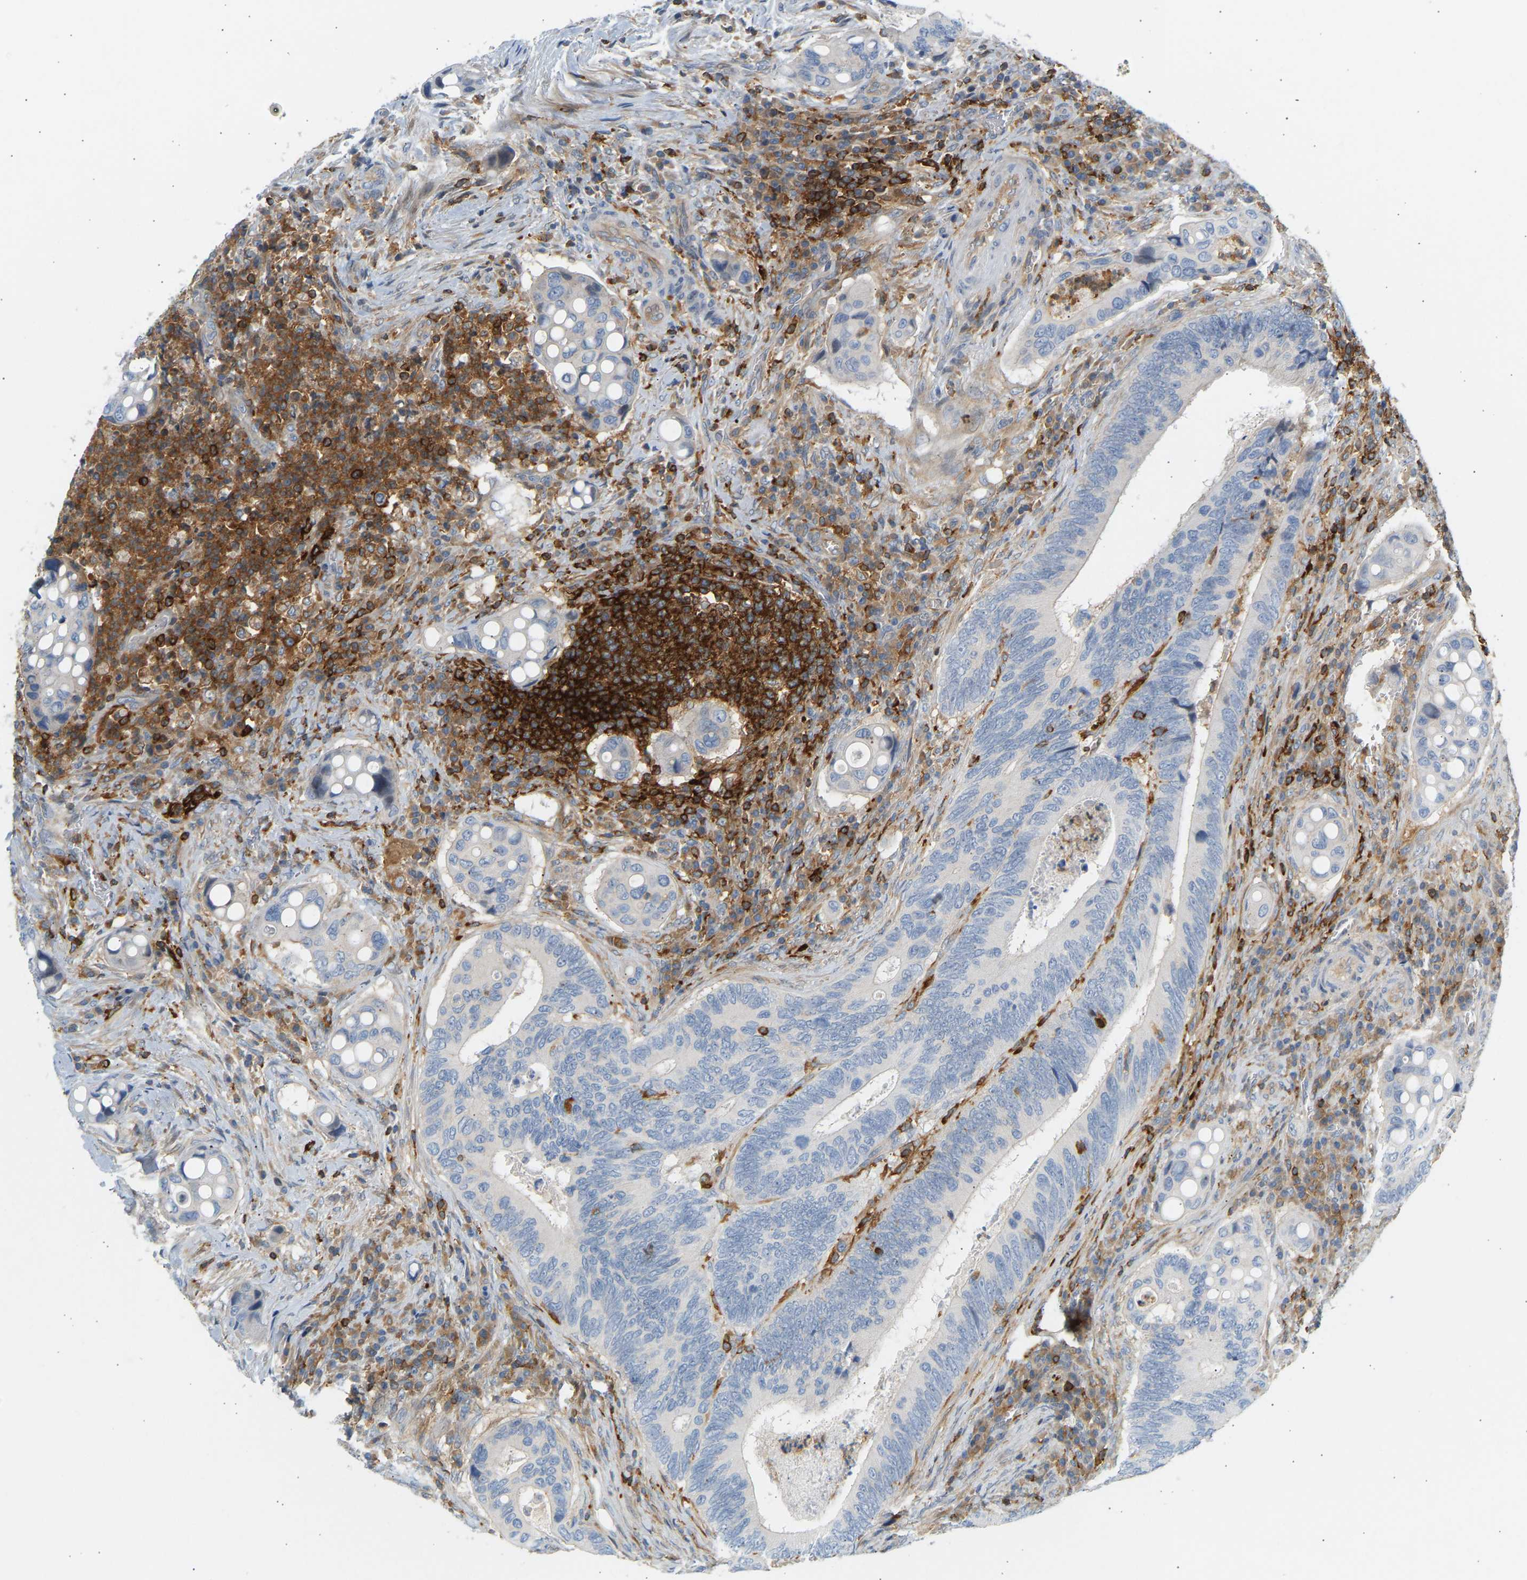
{"staining": {"intensity": "negative", "quantity": "none", "location": "none"}, "tissue": "colorectal cancer", "cell_type": "Tumor cells", "image_type": "cancer", "snomed": [{"axis": "morphology", "description": "Inflammation, NOS"}, {"axis": "morphology", "description": "Adenocarcinoma, NOS"}, {"axis": "topography", "description": "Colon"}], "caption": "DAB (3,3'-diaminobenzidine) immunohistochemical staining of human colorectal adenocarcinoma shows no significant positivity in tumor cells.", "gene": "FNBP1", "patient": {"sex": "male", "age": 72}}